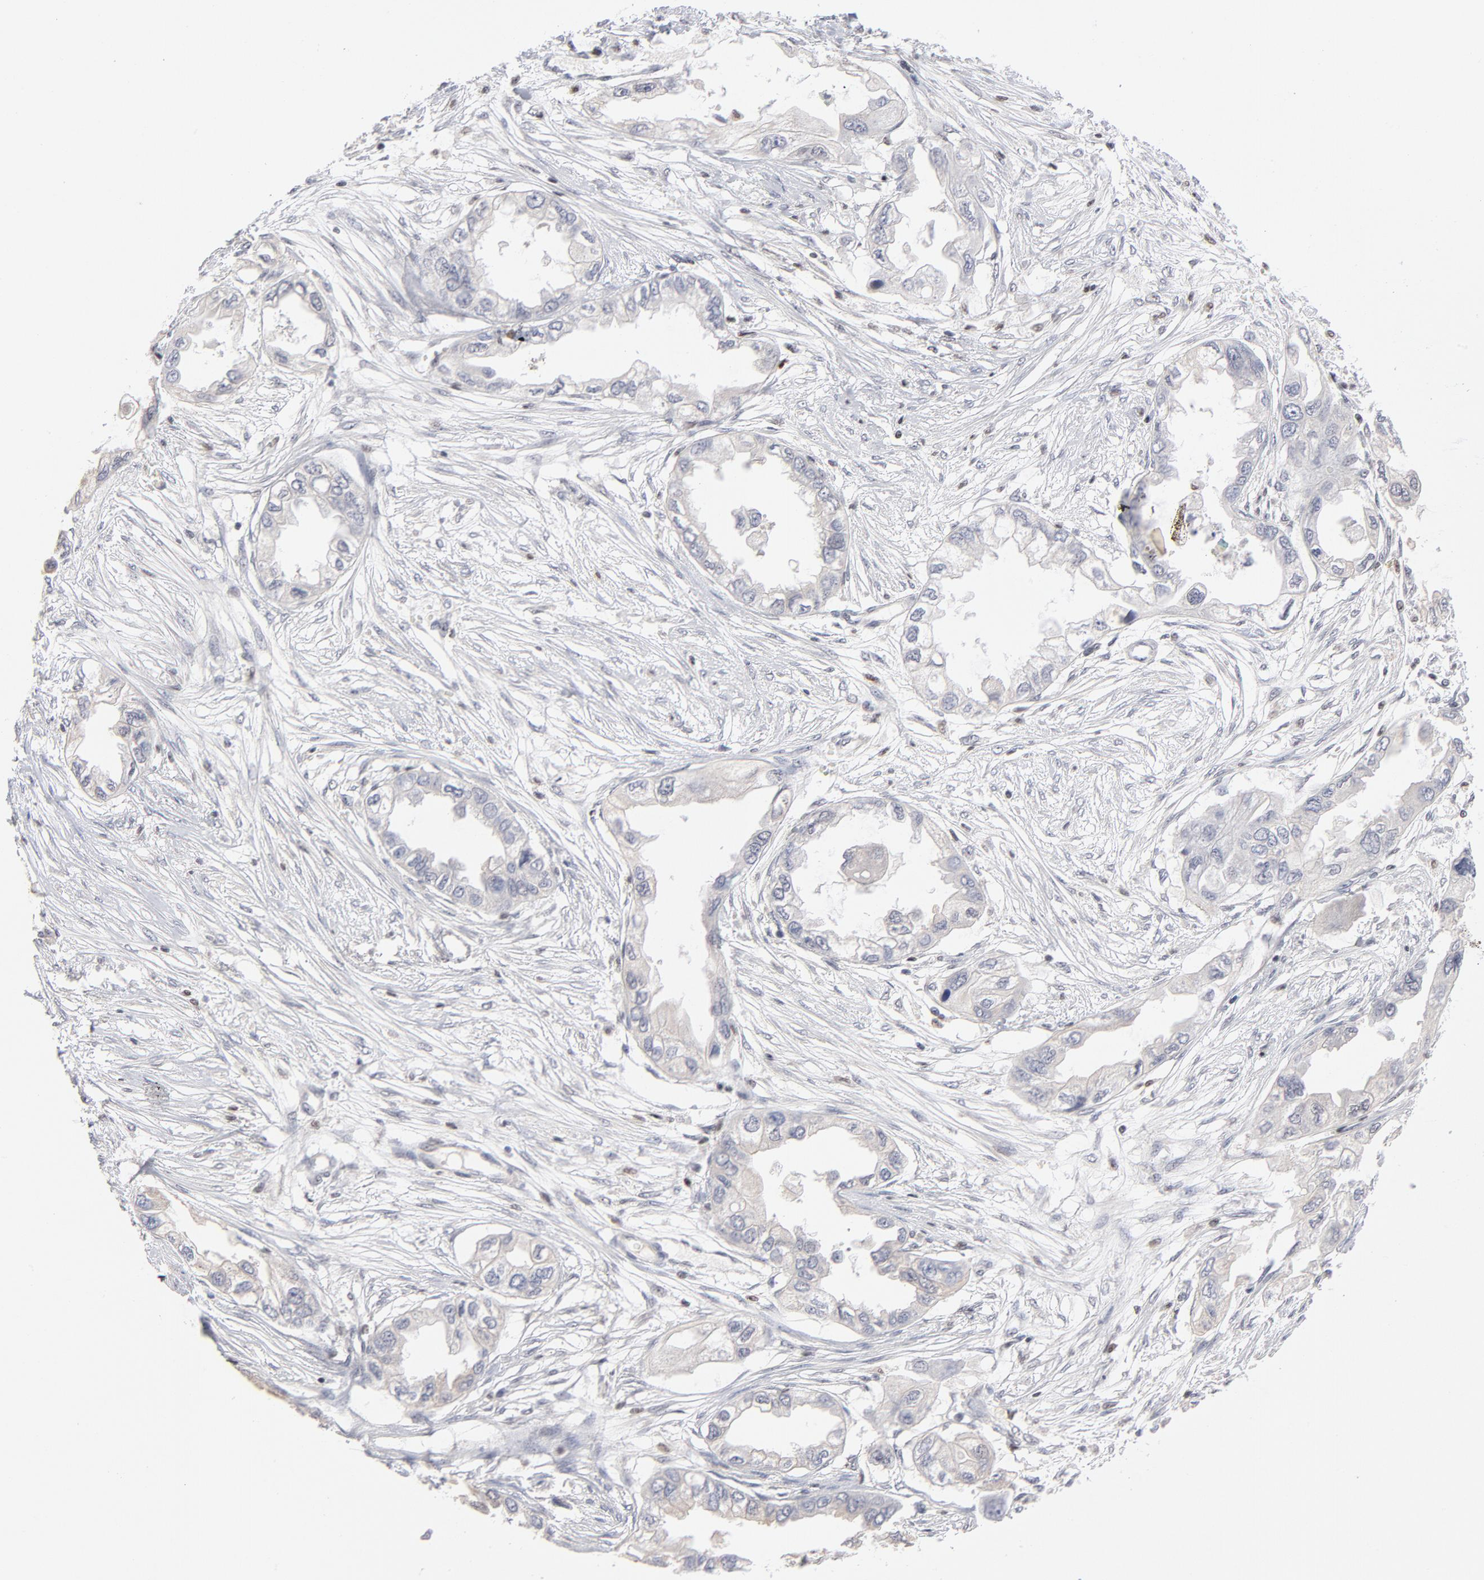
{"staining": {"intensity": "negative", "quantity": "none", "location": "none"}, "tissue": "endometrial cancer", "cell_type": "Tumor cells", "image_type": "cancer", "snomed": [{"axis": "morphology", "description": "Adenocarcinoma, NOS"}, {"axis": "topography", "description": "Endometrium"}], "caption": "This is an IHC micrograph of endometrial adenocarcinoma. There is no expression in tumor cells.", "gene": "MAX", "patient": {"sex": "female", "age": 67}}